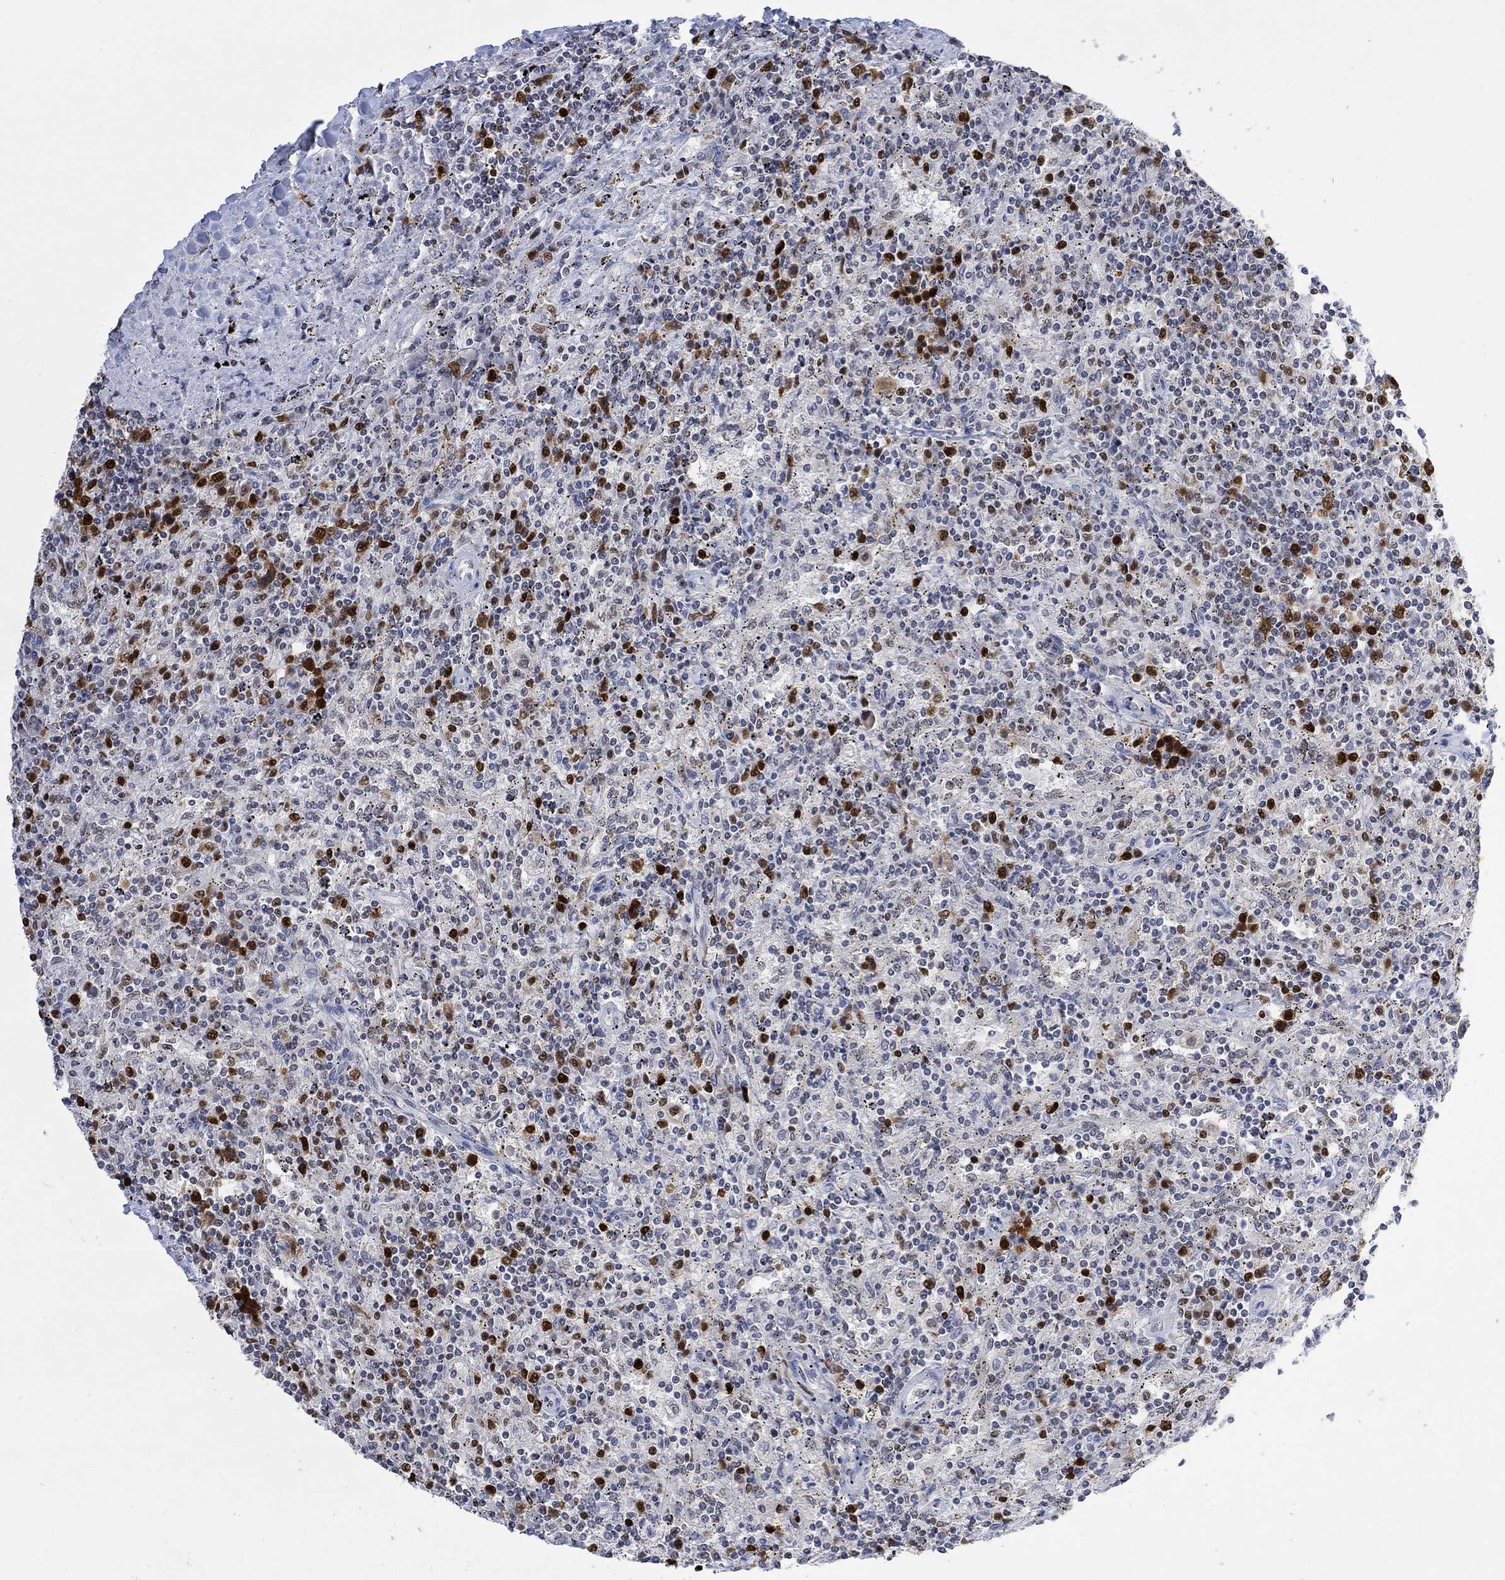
{"staining": {"intensity": "strong", "quantity": "<25%", "location": "nuclear"}, "tissue": "lymphoma", "cell_type": "Tumor cells", "image_type": "cancer", "snomed": [{"axis": "morphology", "description": "Malignant lymphoma, non-Hodgkin's type, Low grade"}, {"axis": "topography", "description": "Lymph node"}], "caption": "Human malignant lymphoma, non-Hodgkin's type (low-grade) stained for a protein (brown) reveals strong nuclear positive staining in about <25% of tumor cells.", "gene": "RAD54L2", "patient": {"sex": "male", "age": 52}}